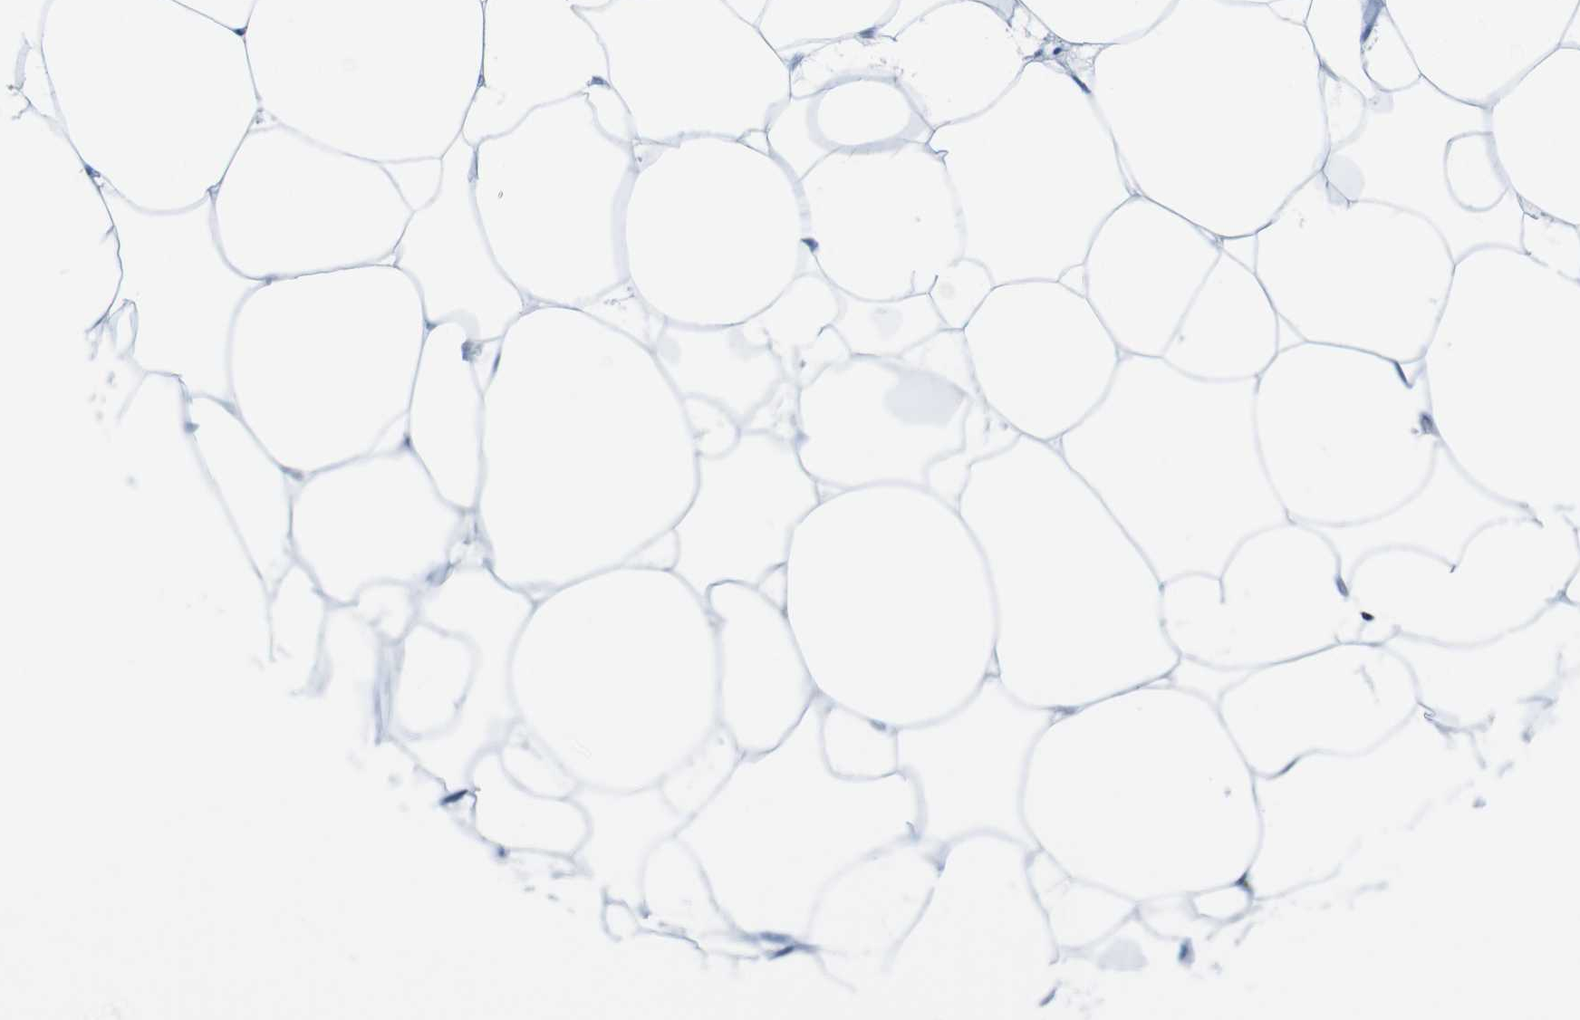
{"staining": {"intensity": "negative", "quantity": "none", "location": "none"}, "tissue": "adipose tissue", "cell_type": "Adipocytes", "image_type": "normal", "snomed": [{"axis": "morphology", "description": "Normal tissue, NOS"}, {"axis": "morphology", "description": "Duct carcinoma"}, {"axis": "topography", "description": "Breast"}, {"axis": "topography", "description": "Adipose tissue"}], "caption": "This is a histopathology image of immunohistochemistry (IHC) staining of unremarkable adipose tissue, which shows no expression in adipocytes.", "gene": "HLA", "patient": {"sex": "female", "age": 37}}